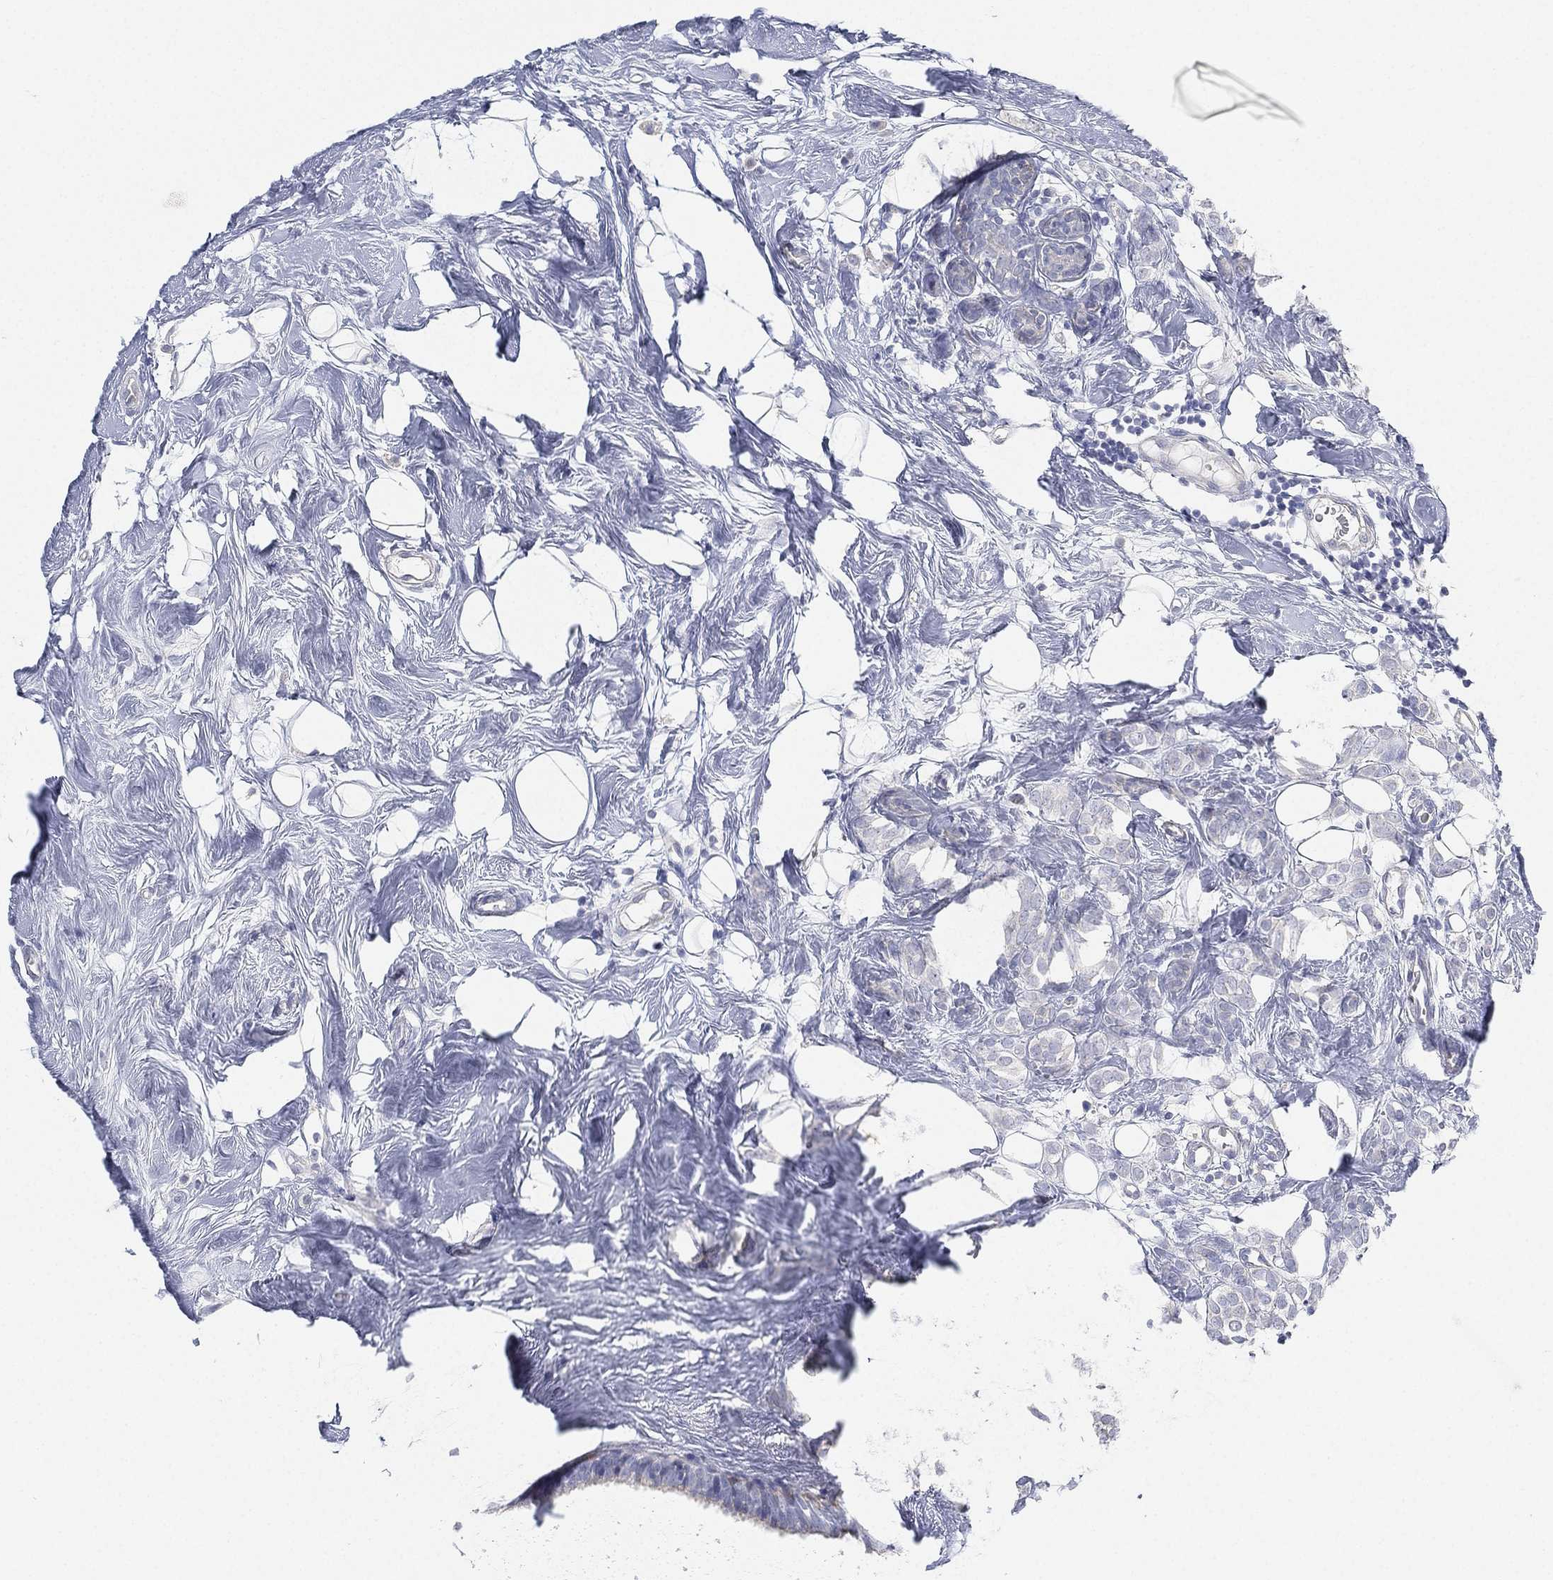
{"staining": {"intensity": "negative", "quantity": "none", "location": "none"}, "tissue": "breast cancer", "cell_type": "Tumor cells", "image_type": "cancer", "snomed": [{"axis": "morphology", "description": "Lobular carcinoma"}, {"axis": "topography", "description": "Breast"}], "caption": "Tumor cells are negative for protein expression in human breast cancer (lobular carcinoma).", "gene": "FAM187B", "patient": {"sex": "female", "age": 49}}